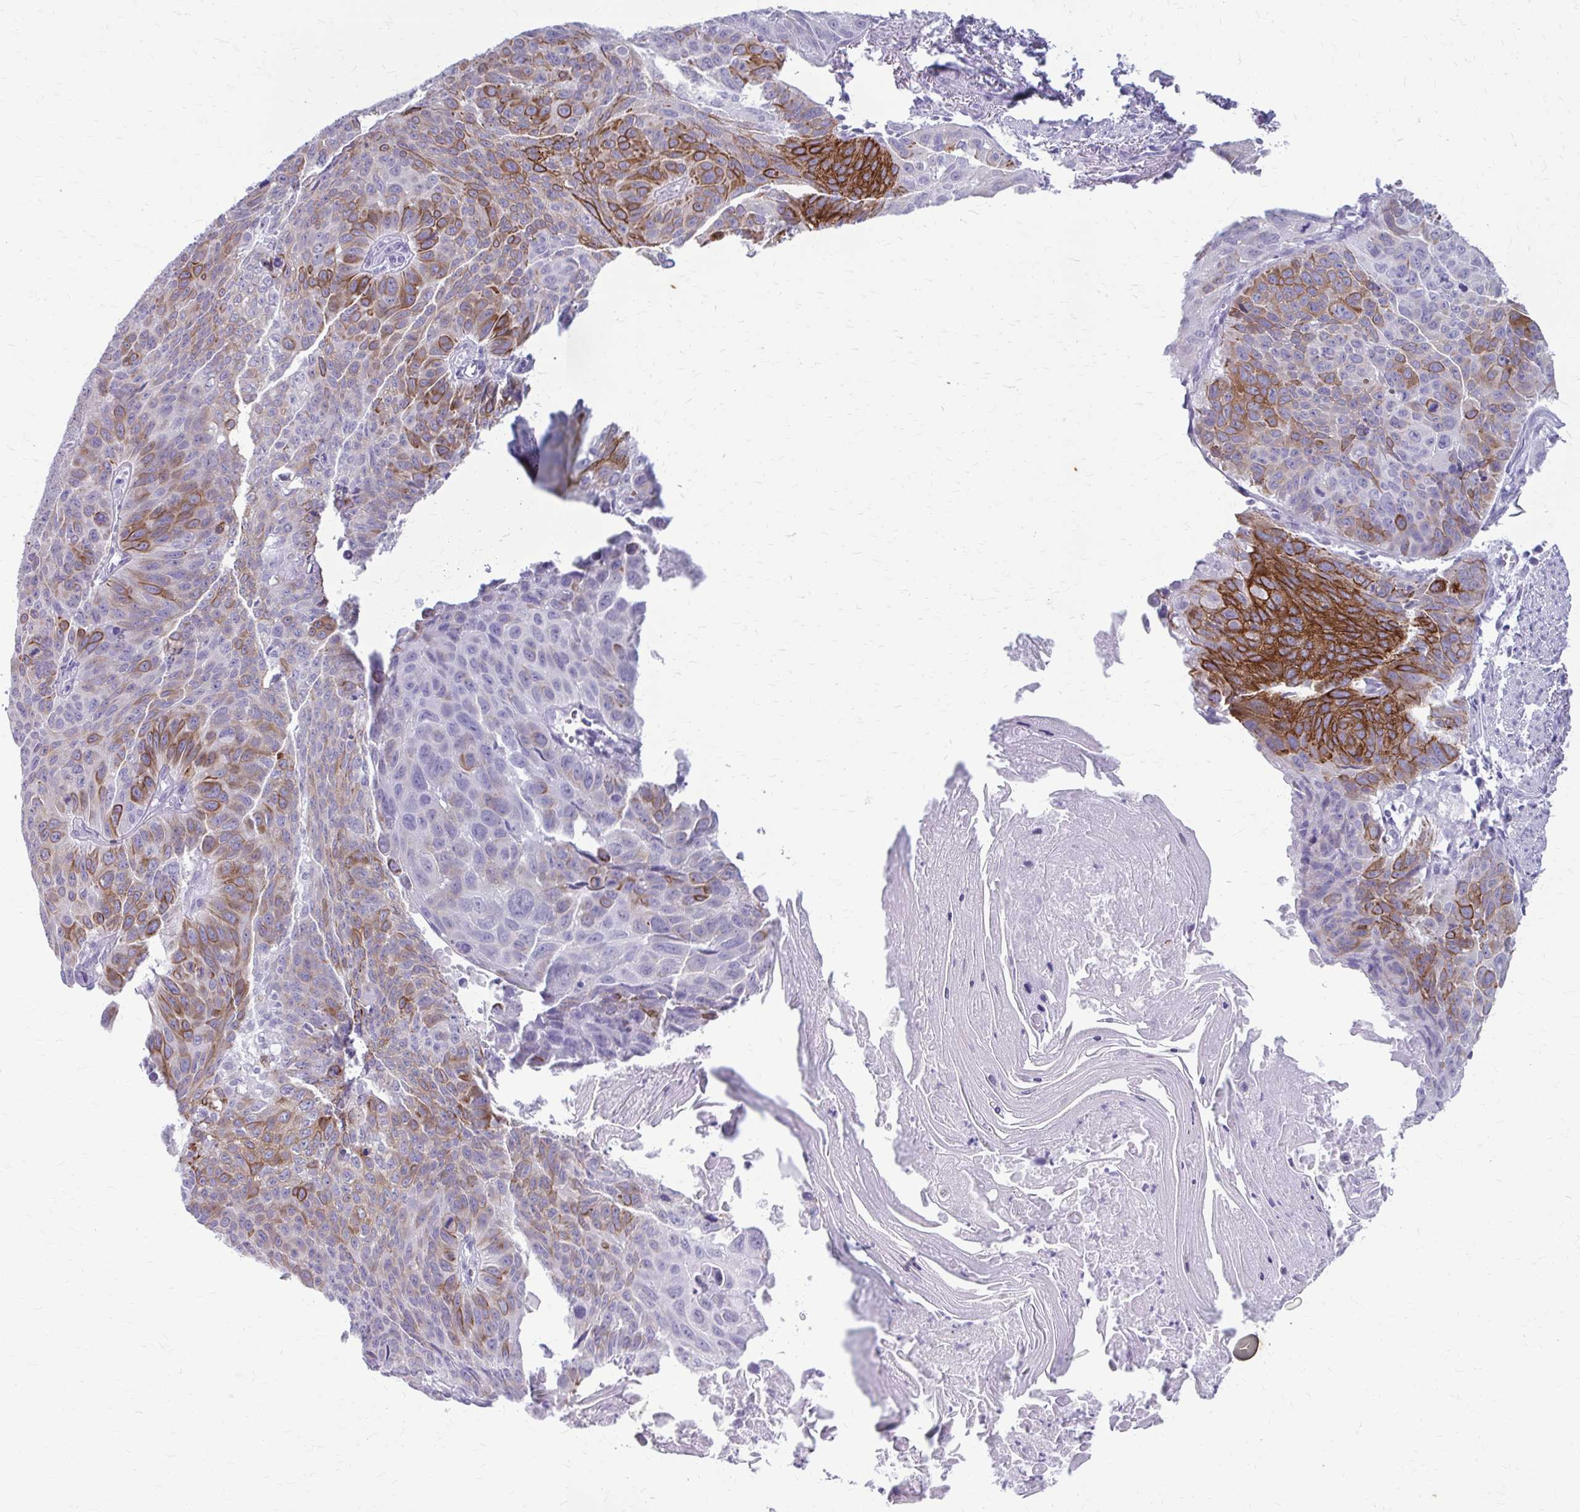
{"staining": {"intensity": "strong", "quantity": "<25%", "location": "cytoplasmic/membranous"}, "tissue": "lung cancer", "cell_type": "Tumor cells", "image_type": "cancer", "snomed": [{"axis": "morphology", "description": "Squamous cell carcinoma, NOS"}, {"axis": "topography", "description": "Lung"}], "caption": "About <25% of tumor cells in lung squamous cell carcinoma show strong cytoplasmic/membranous protein staining as visualized by brown immunohistochemical staining.", "gene": "KRT5", "patient": {"sex": "male", "age": 71}}